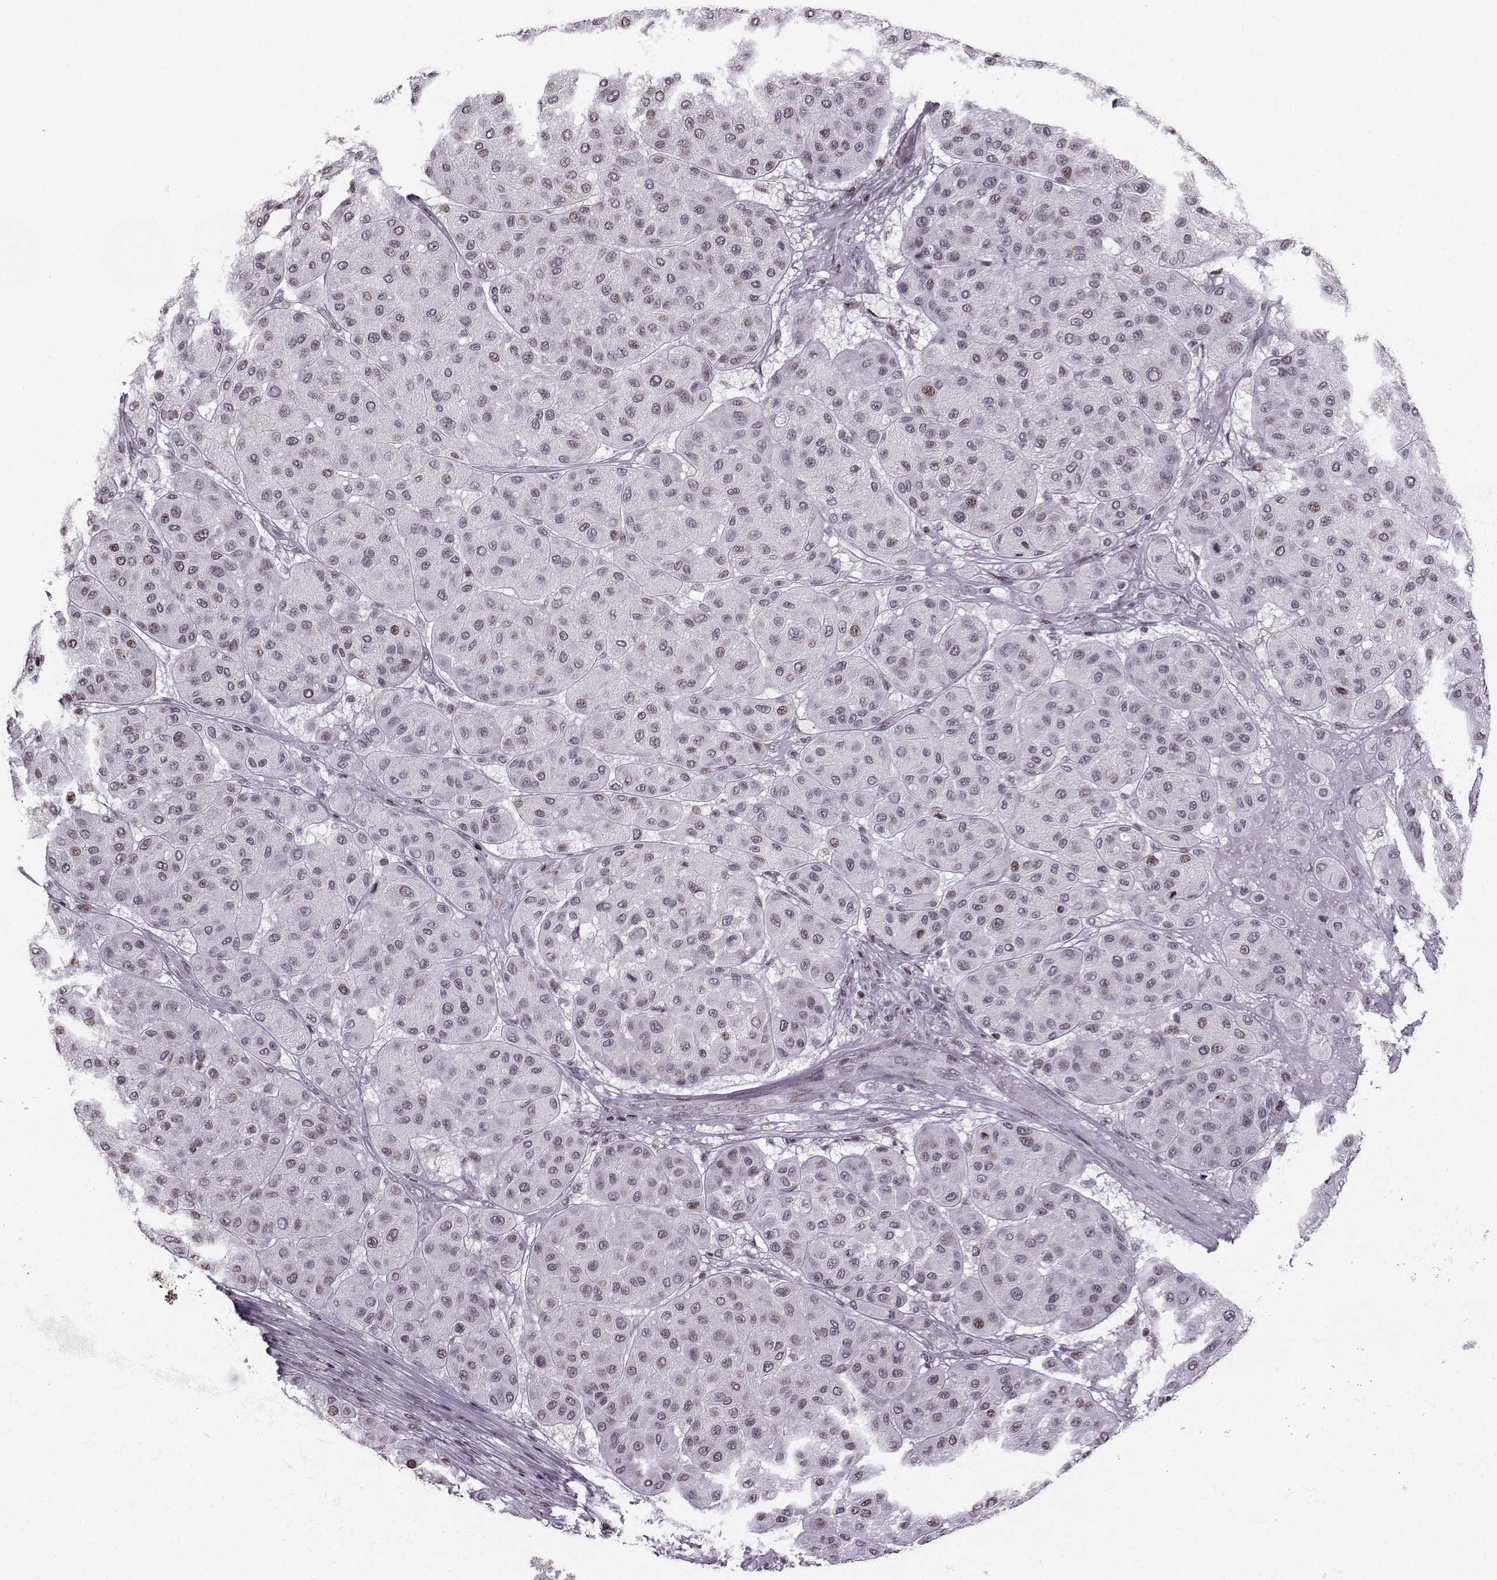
{"staining": {"intensity": "negative", "quantity": "none", "location": "none"}, "tissue": "melanoma", "cell_type": "Tumor cells", "image_type": "cancer", "snomed": [{"axis": "morphology", "description": "Malignant melanoma, Metastatic site"}, {"axis": "topography", "description": "Smooth muscle"}], "caption": "Tumor cells are negative for protein expression in human malignant melanoma (metastatic site).", "gene": "ZNF19", "patient": {"sex": "male", "age": 41}}